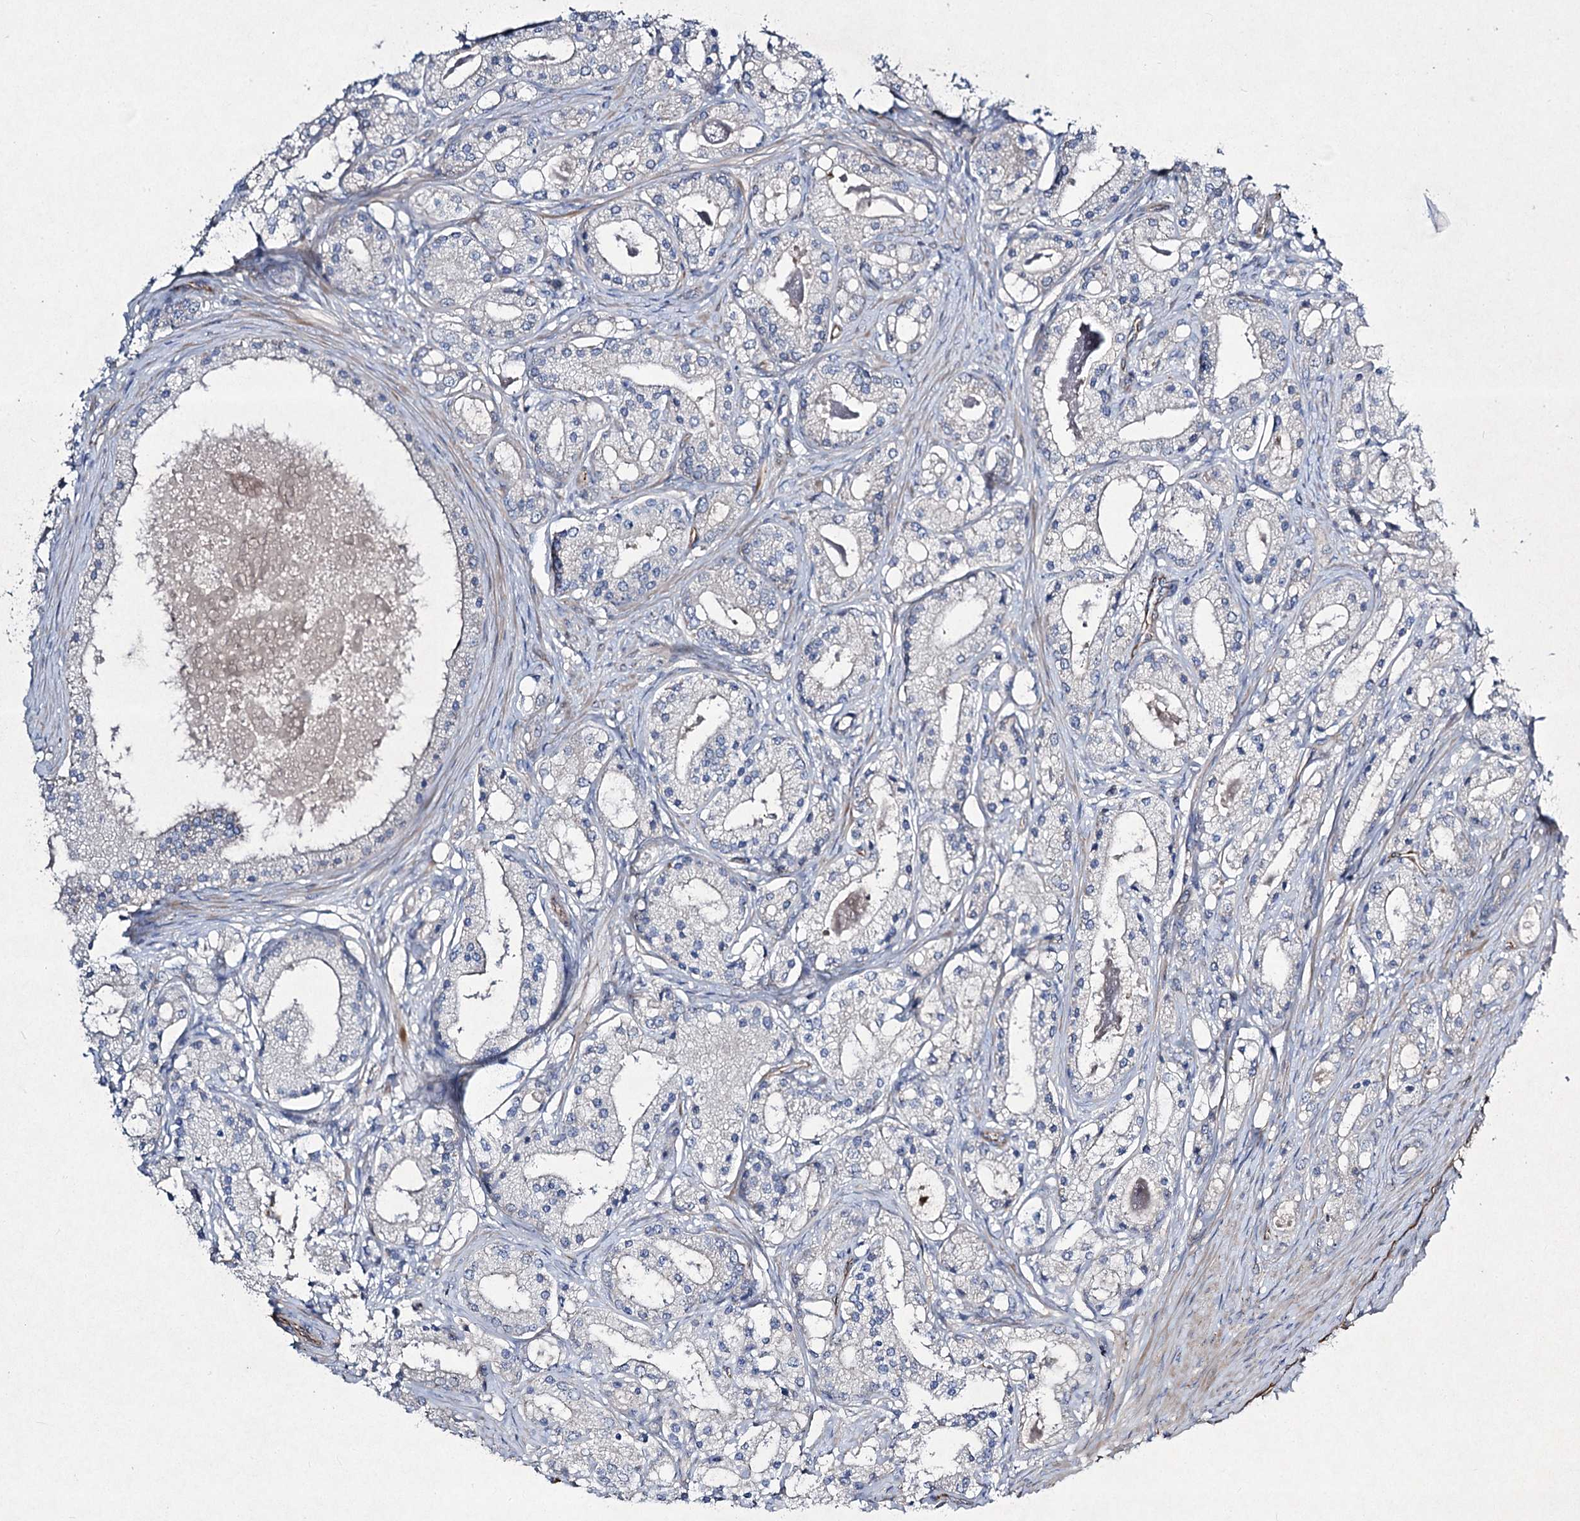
{"staining": {"intensity": "negative", "quantity": "none", "location": "none"}, "tissue": "prostate cancer", "cell_type": "Tumor cells", "image_type": "cancer", "snomed": [{"axis": "morphology", "description": "Adenocarcinoma, High grade"}, {"axis": "topography", "description": "Prostate"}], "caption": "Protein analysis of prostate cancer displays no significant positivity in tumor cells.", "gene": "KIAA0825", "patient": {"sex": "male", "age": 59}}